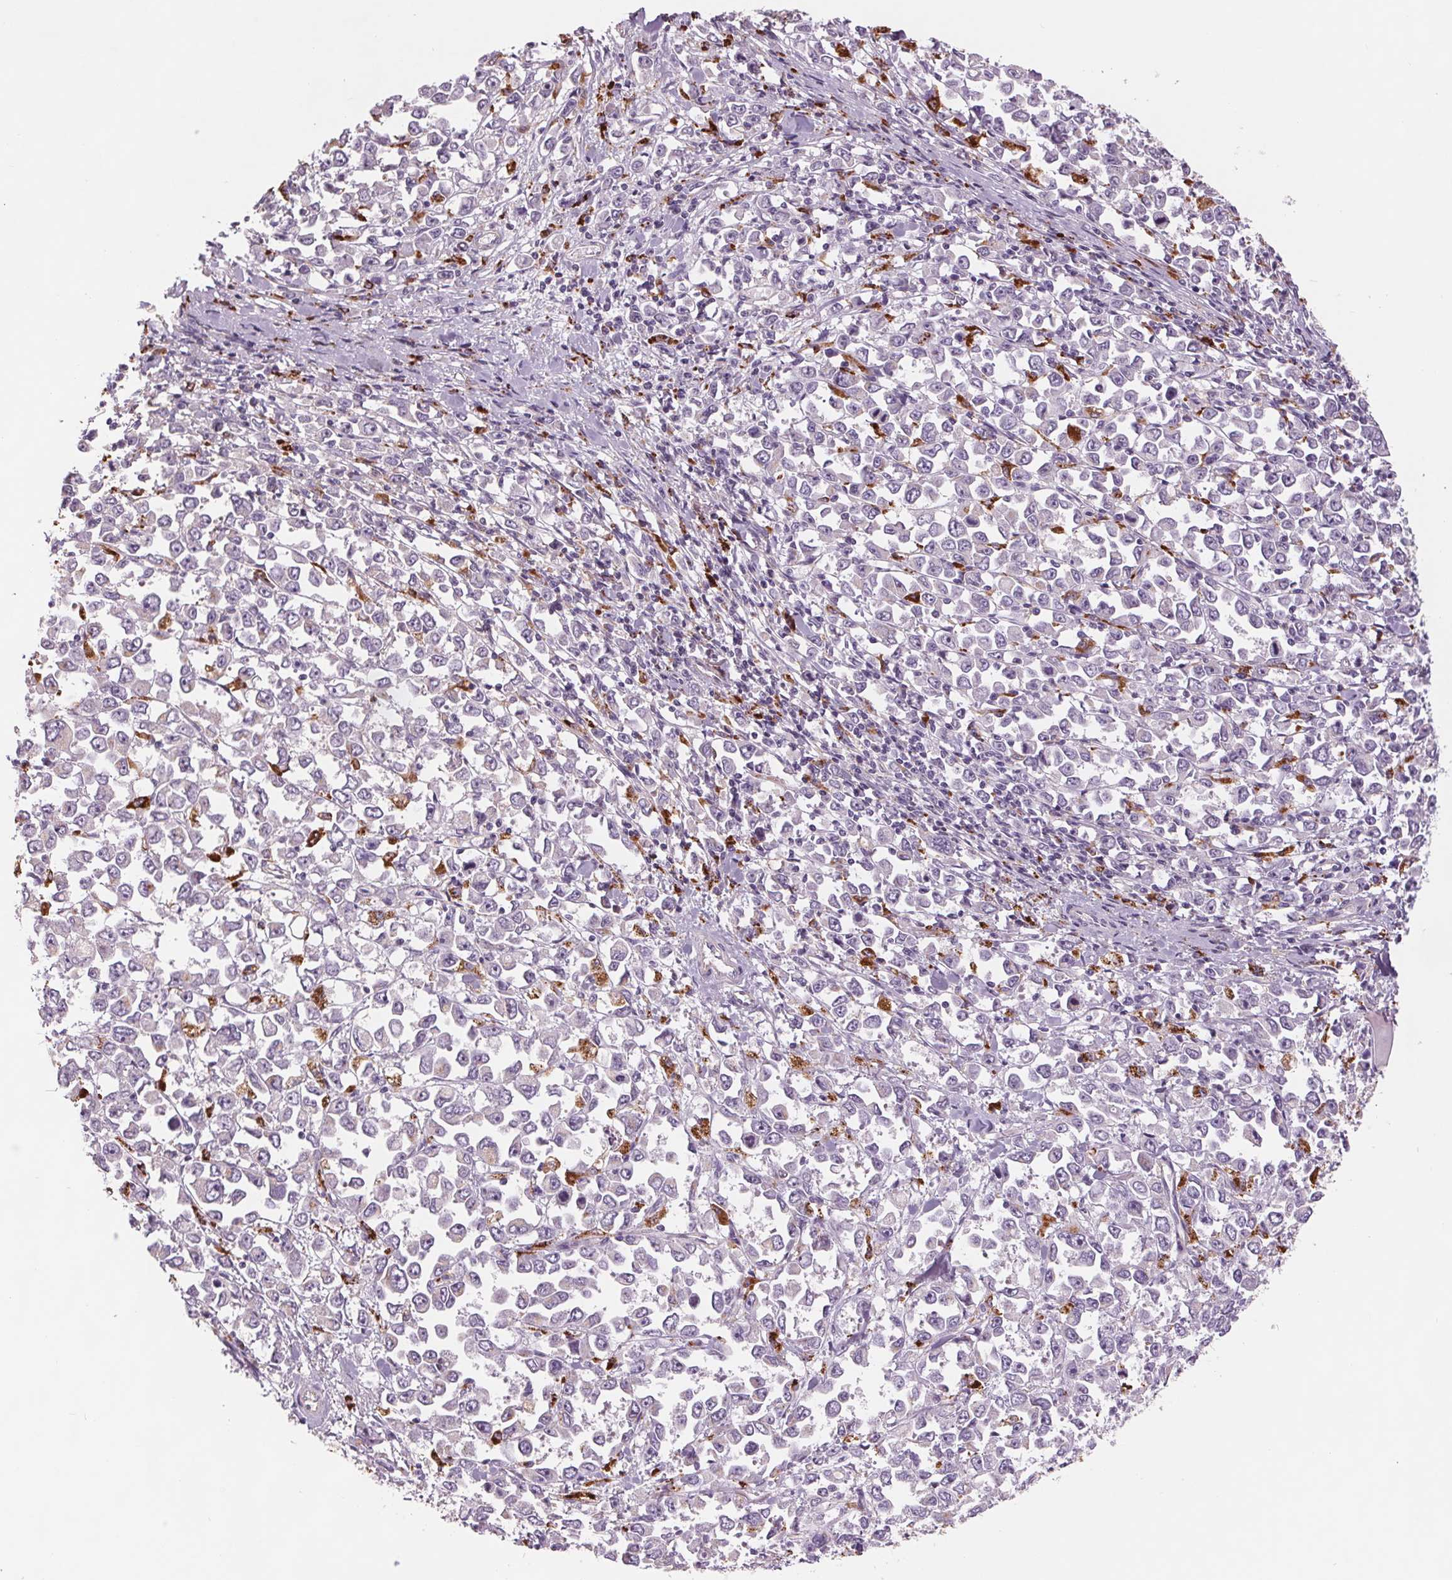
{"staining": {"intensity": "negative", "quantity": "none", "location": "none"}, "tissue": "stomach cancer", "cell_type": "Tumor cells", "image_type": "cancer", "snomed": [{"axis": "morphology", "description": "Adenocarcinoma, NOS"}, {"axis": "topography", "description": "Stomach, upper"}], "caption": "A histopathology image of stomach cancer (adenocarcinoma) stained for a protein exhibits no brown staining in tumor cells.", "gene": "SAMD5", "patient": {"sex": "male", "age": 70}}